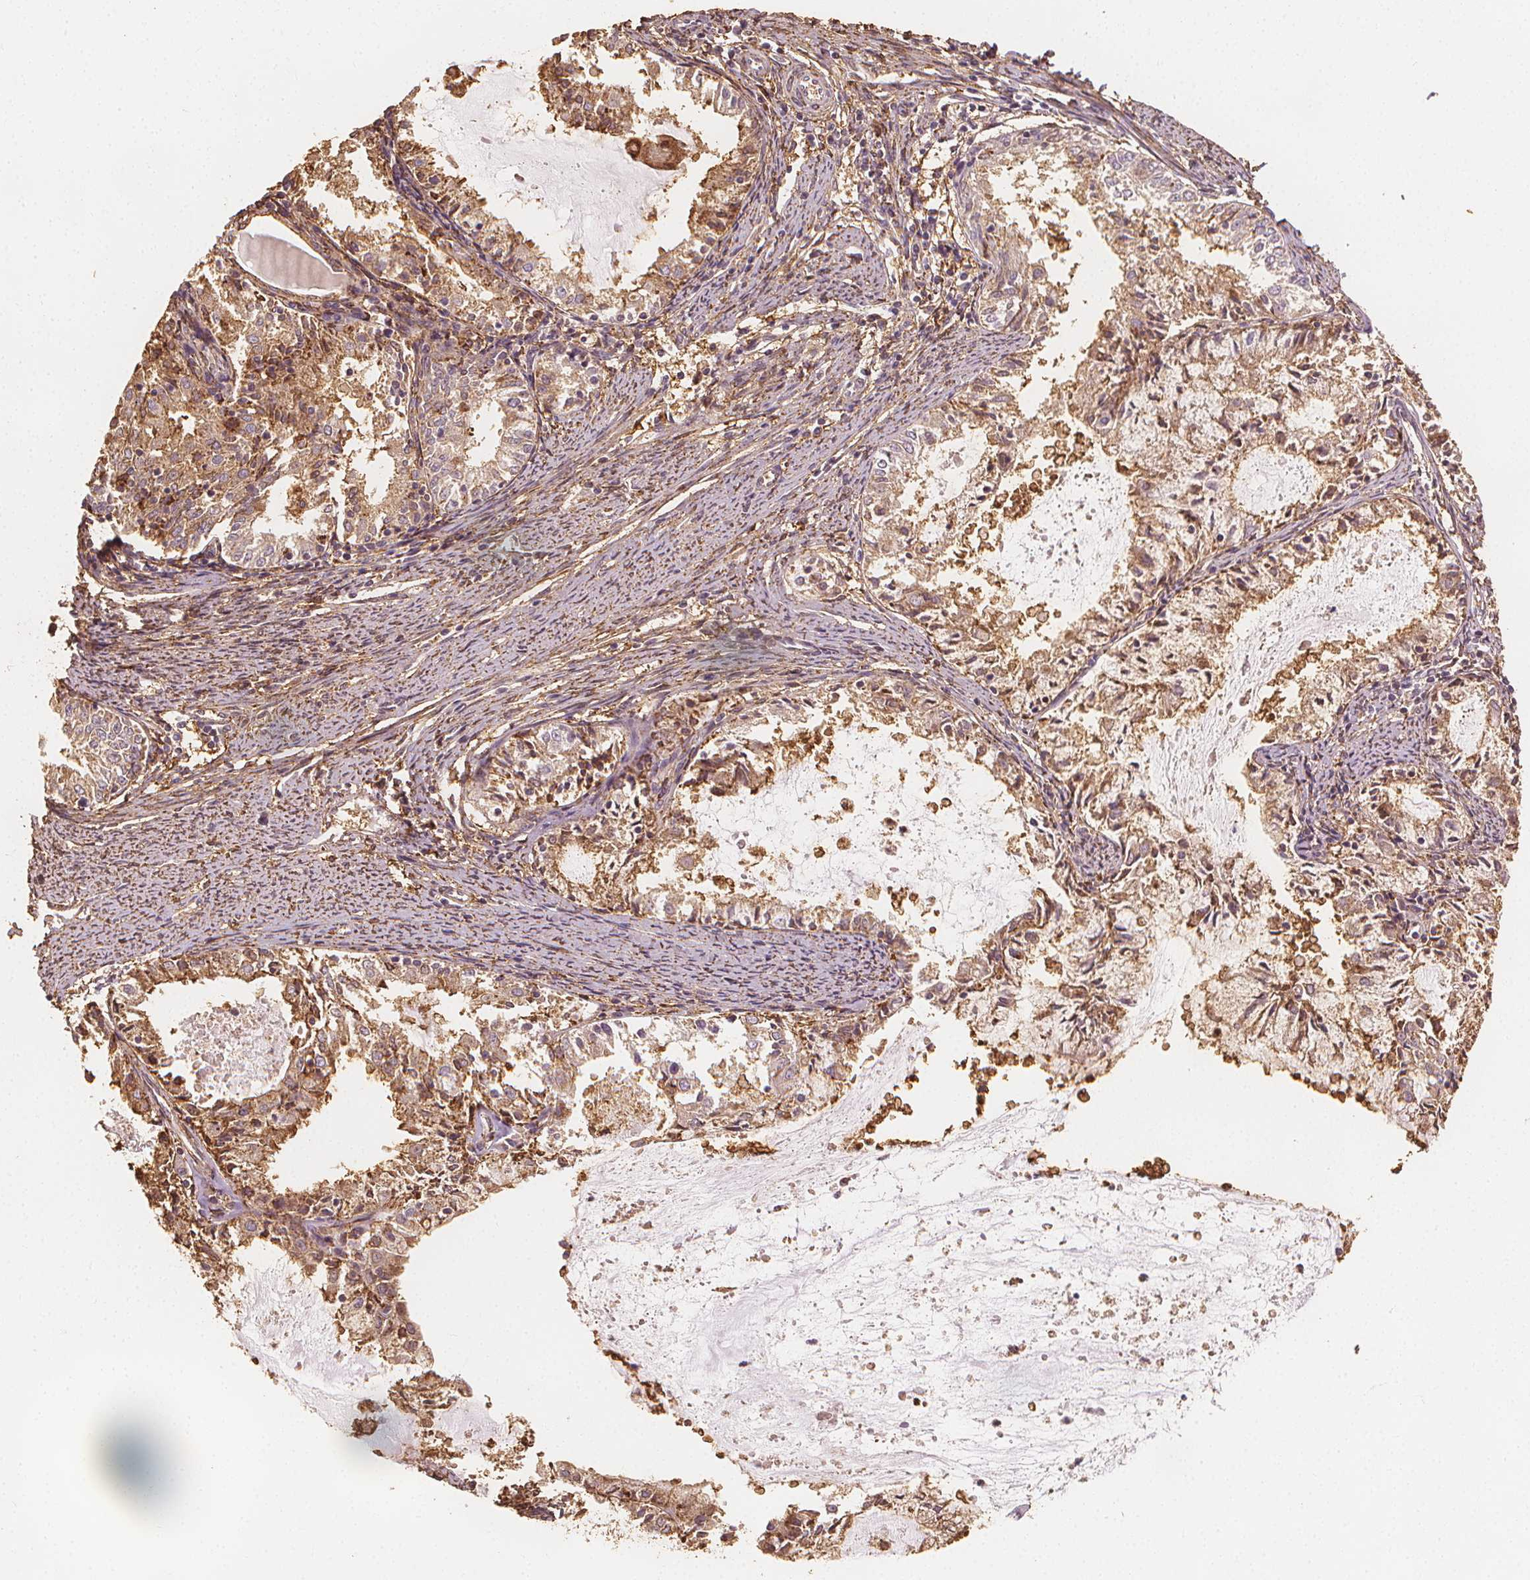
{"staining": {"intensity": "moderate", "quantity": ">75%", "location": "cytoplasmic/membranous"}, "tissue": "endometrial cancer", "cell_type": "Tumor cells", "image_type": "cancer", "snomed": [{"axis": "morphology", "description": "Adenocarcinoma, NOS"}, {"axis": "topography", "description": "Endometrium"}], "caption": "Protein staining exhibits moderate cytoplasmic/membranous positivity in approximately >75% of tumor cells in adenocarcinoma (endometrial).", "gene": "ARHGAP26", "patient": {"sex": "female", "age": 57}}